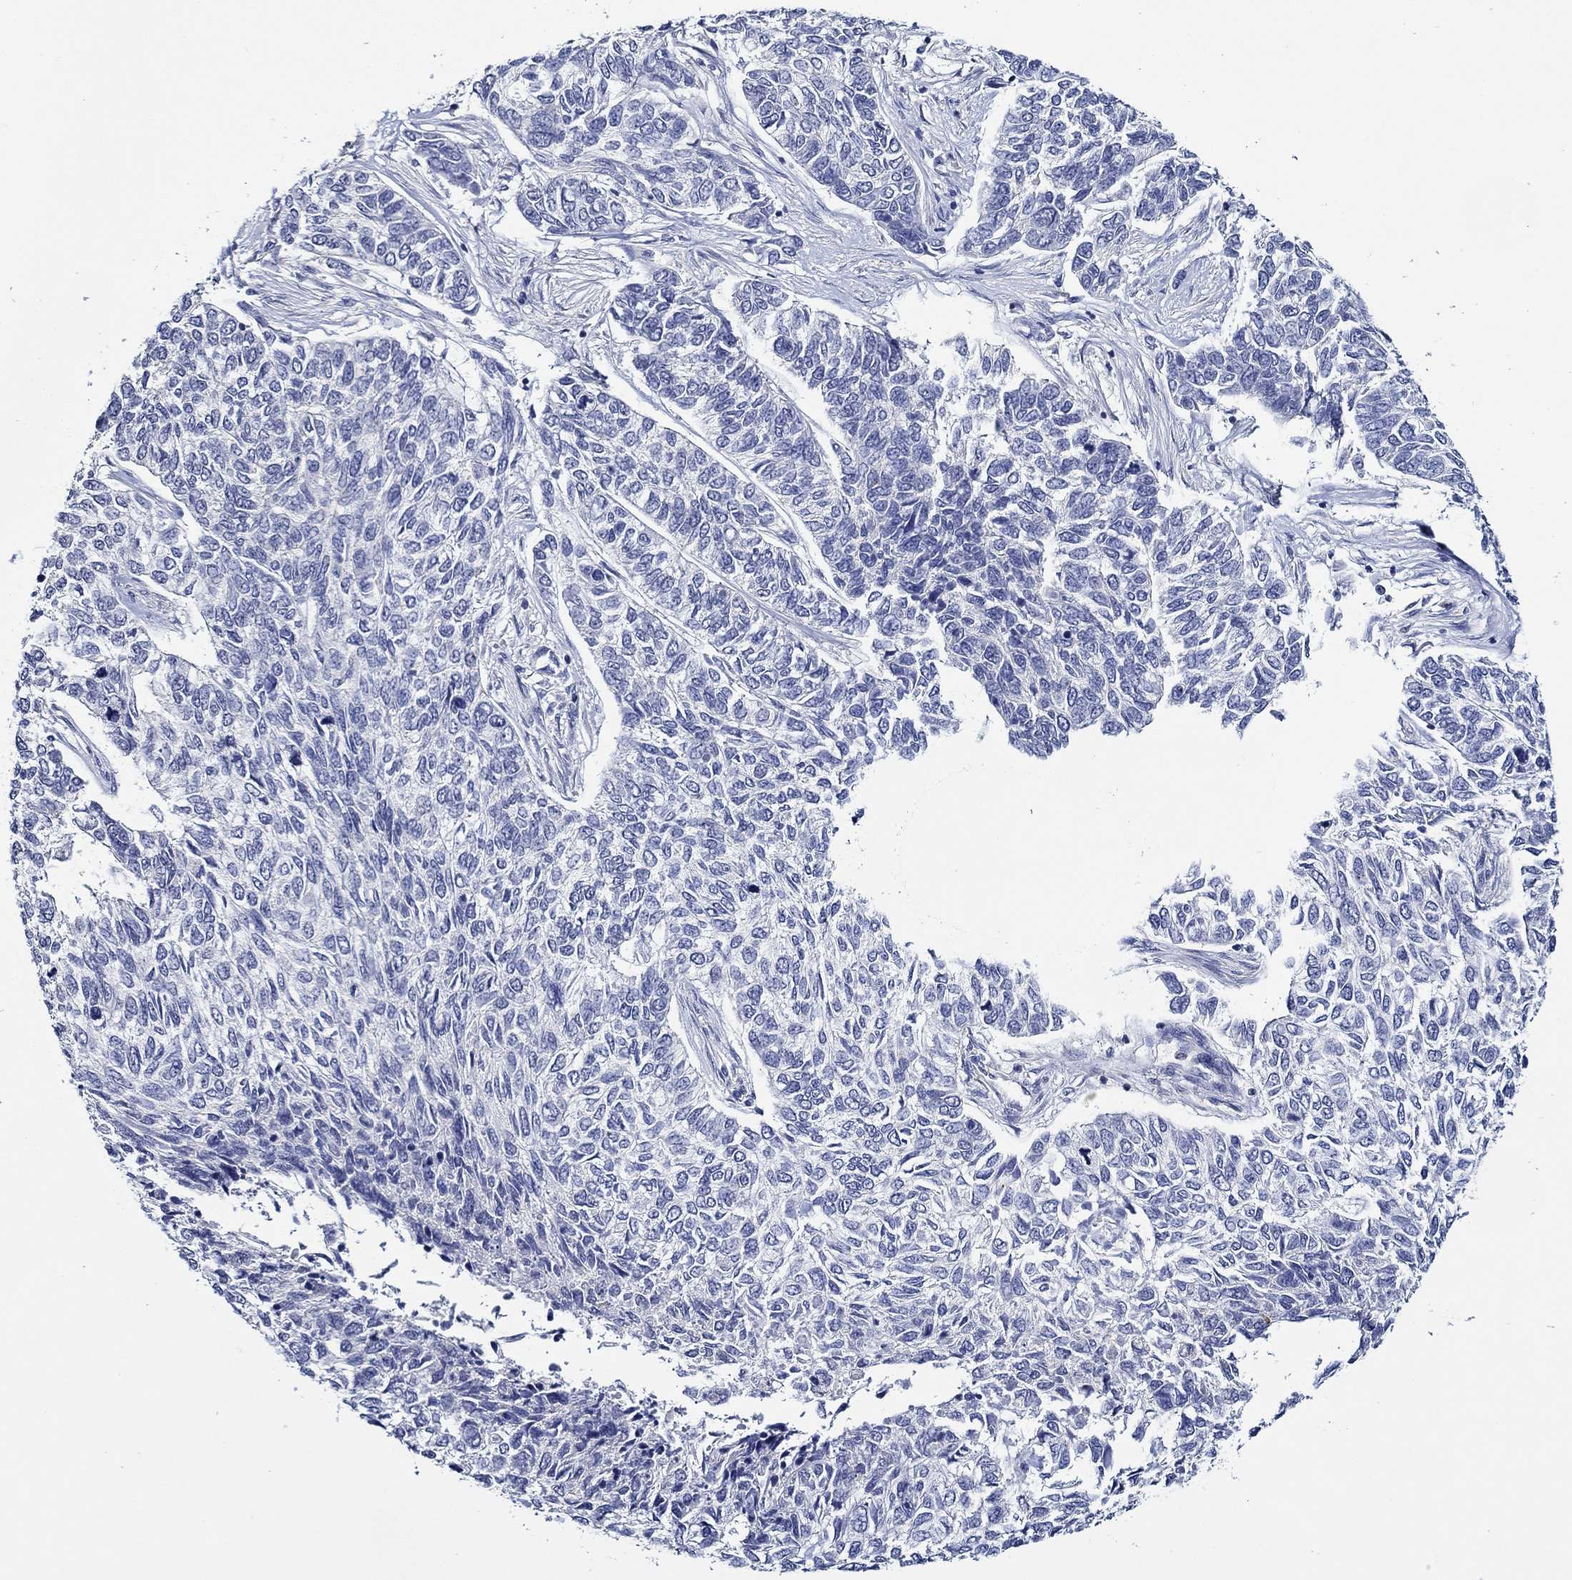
{"staining": {"intensity": "negative", "quantity": "none", "location": "none"}, "tissue": "skin cancer", "cell_type": "Tumor cells", "image_type": "cancer", "snomed": [{"axis": "morphology", "description": "Basal cell carcinoma"}, {"axis": "topography", "description": "Skin"}], "caption": "High magnification brightfield microscopy of skin cancer (basal cell carcinoma) stained with DAB (brown) and counterstained with hematoxylin (blue): tumor cells show no significant expression. (Stains: DAB (3,3'-diaminobenzidine) immunohistochemistry with hematoxylin counter stain, Microscopy: brightfield microscopy at high magnification).", "gene": "GATA2", "patient": {"sex": "female", "age": 65}}